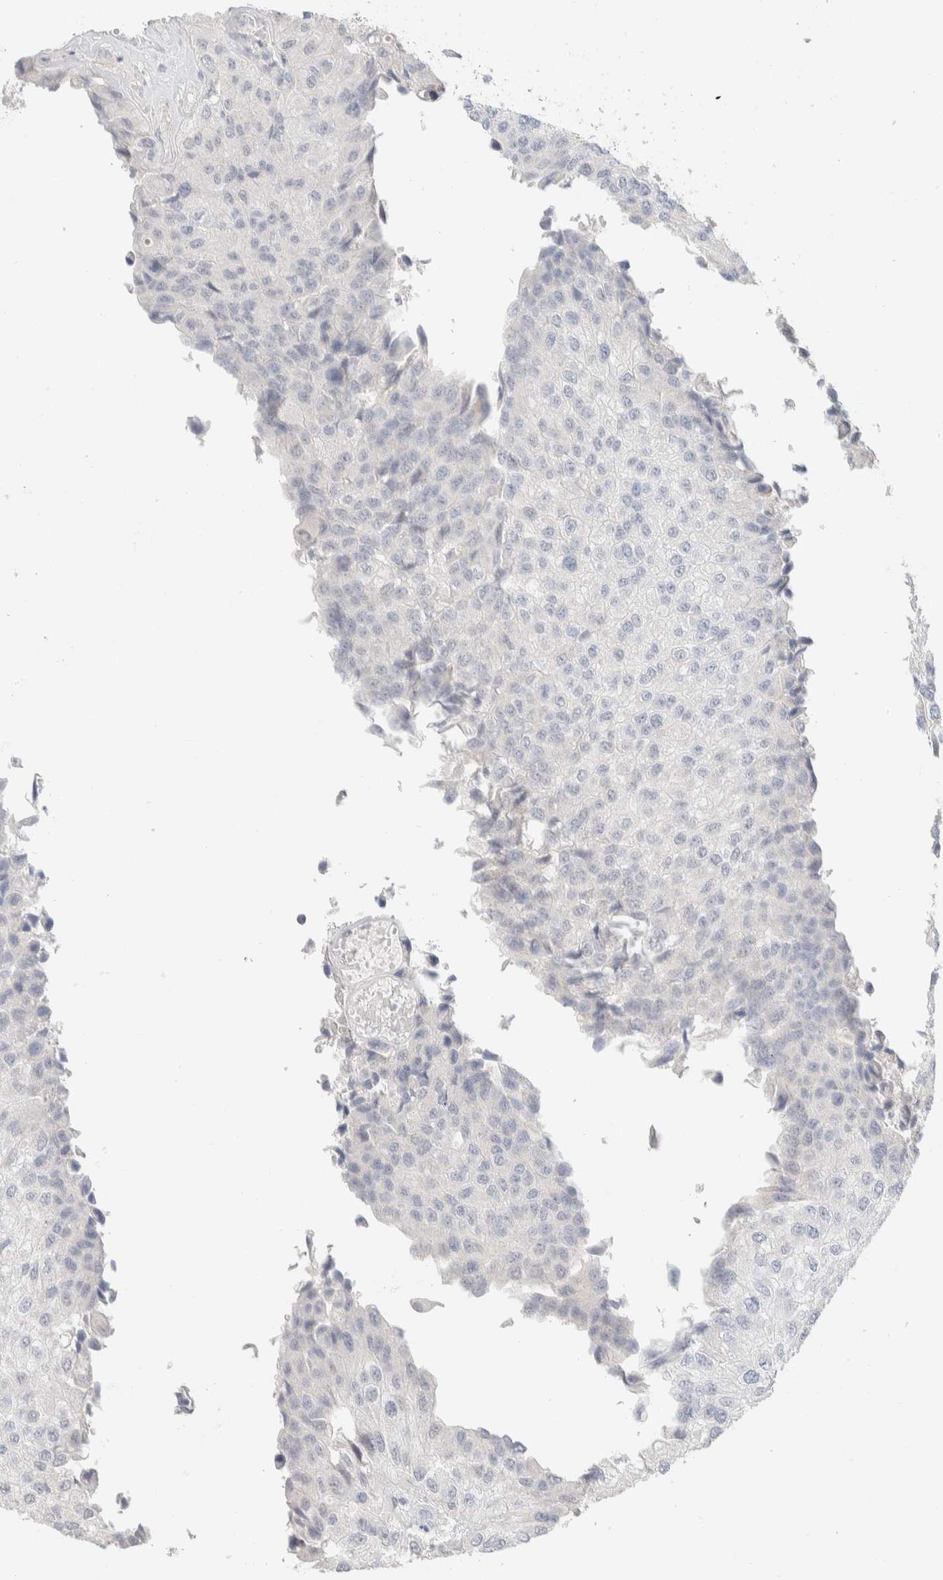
{"staining": {"intensity": "negative", "quantity": "none", "location": "none"}, "tissue": "urothelial cancer", "cell_type": "Tumor cells", "image_type": "cancer", "snomed": [{"axis": "morphology", "description": "Urothelial carcinoma, High grade"}, {"axis": "topography", "description": "Kidney"}, {"axis": "topography", "description": "Urinary bladder"}], "caption": "Protein analysis of urothelial cancer demonstrates no significant expression in tumor cells.", "gene": "RIDA", "patient": {"sex": "male", "age": 77}}